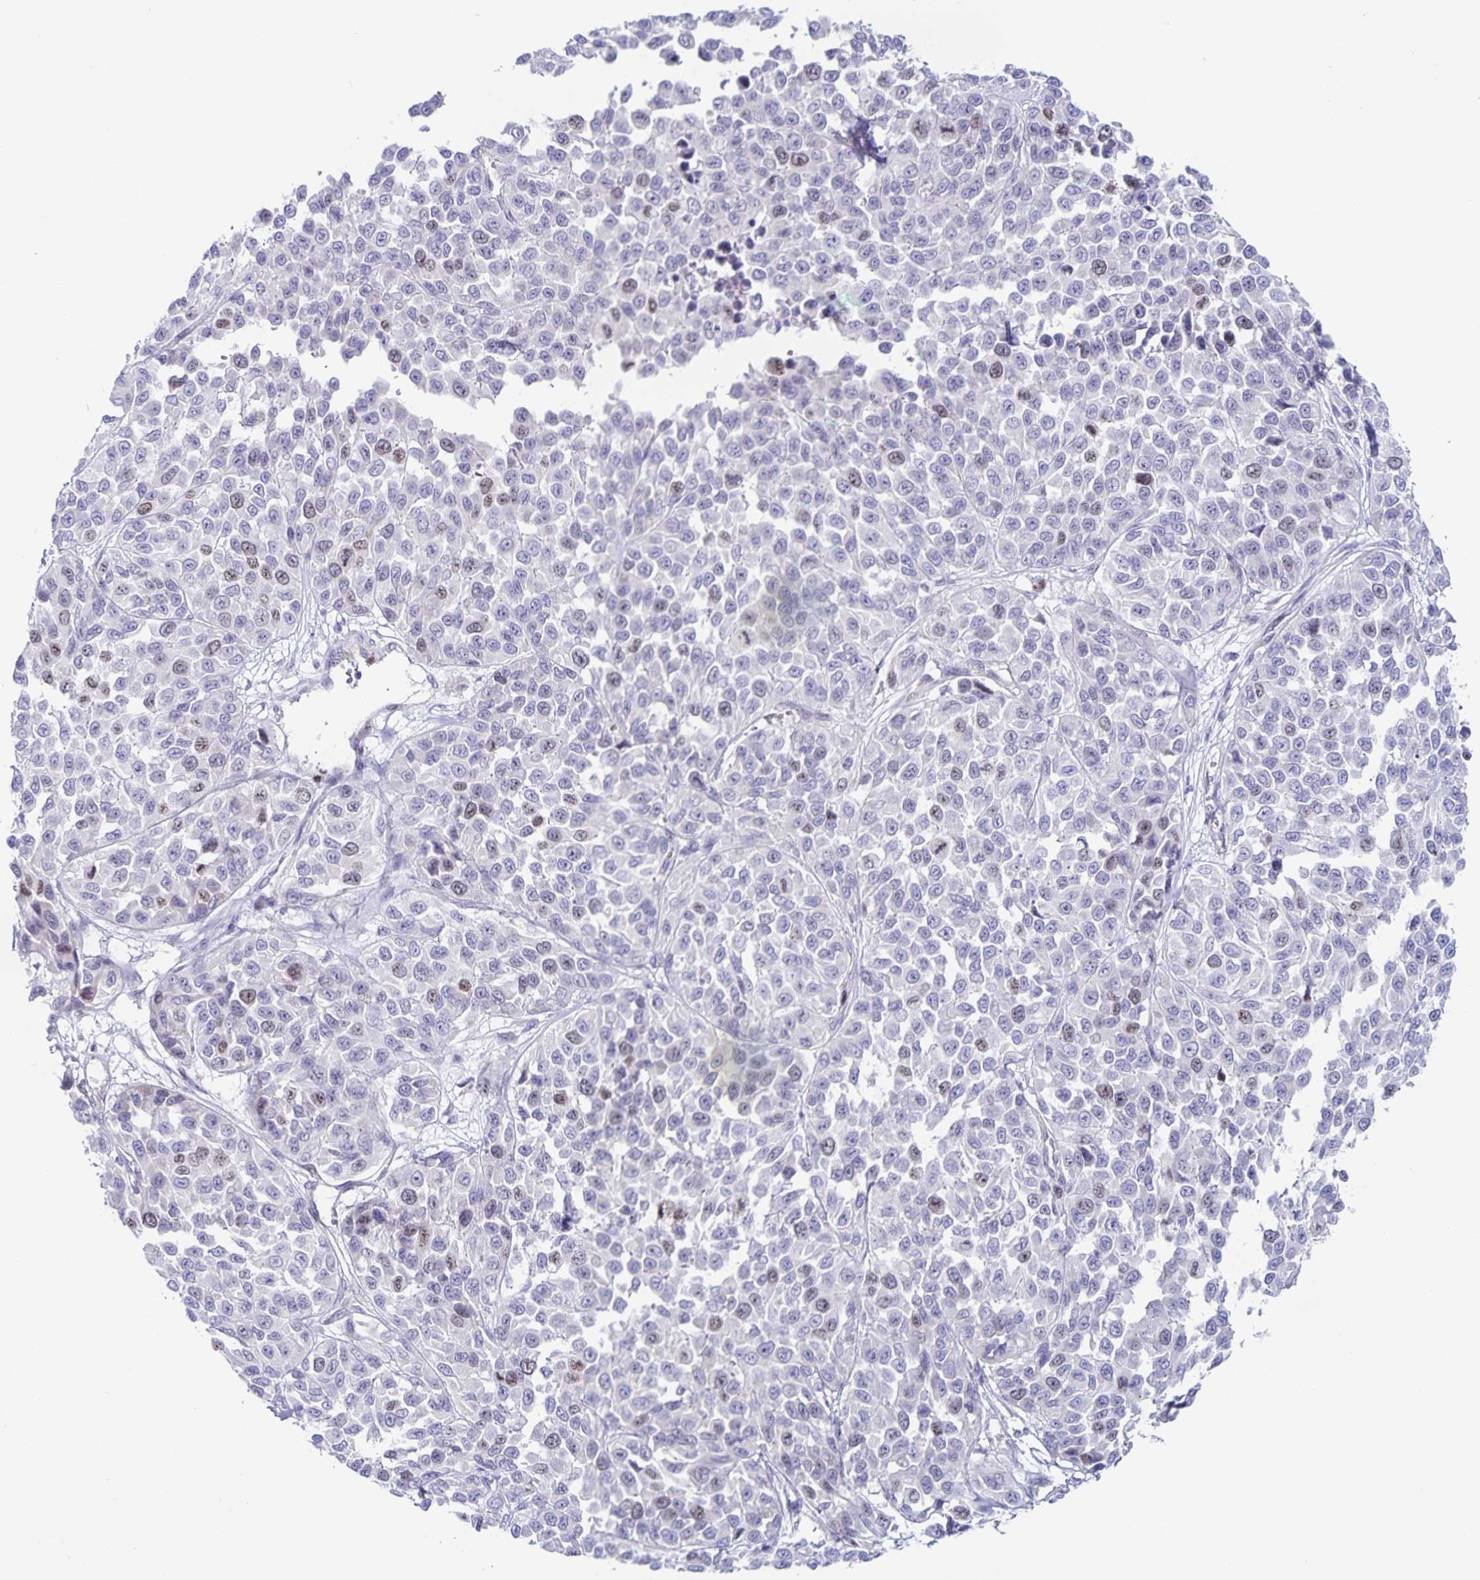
{"staining": {"intensity": "weak", "quantity": "<25%", "location": "nuclear"}, "tissue": "melanoma", "cell_type": "Tumor cells", "image_type": "cancer", "snomed": [{"axis": "morphology", "description": "Malignant melanoma, NOS"}, {"axis": "topography", "description": "Skin"}], "caption": "Immunohistochemistry histopathology image of malignant melanoma stained for a protein (brown), which reveals no staining in tumor cells.", "gene": "CENPH", "patient": {"sex": "male", "age": 62}}